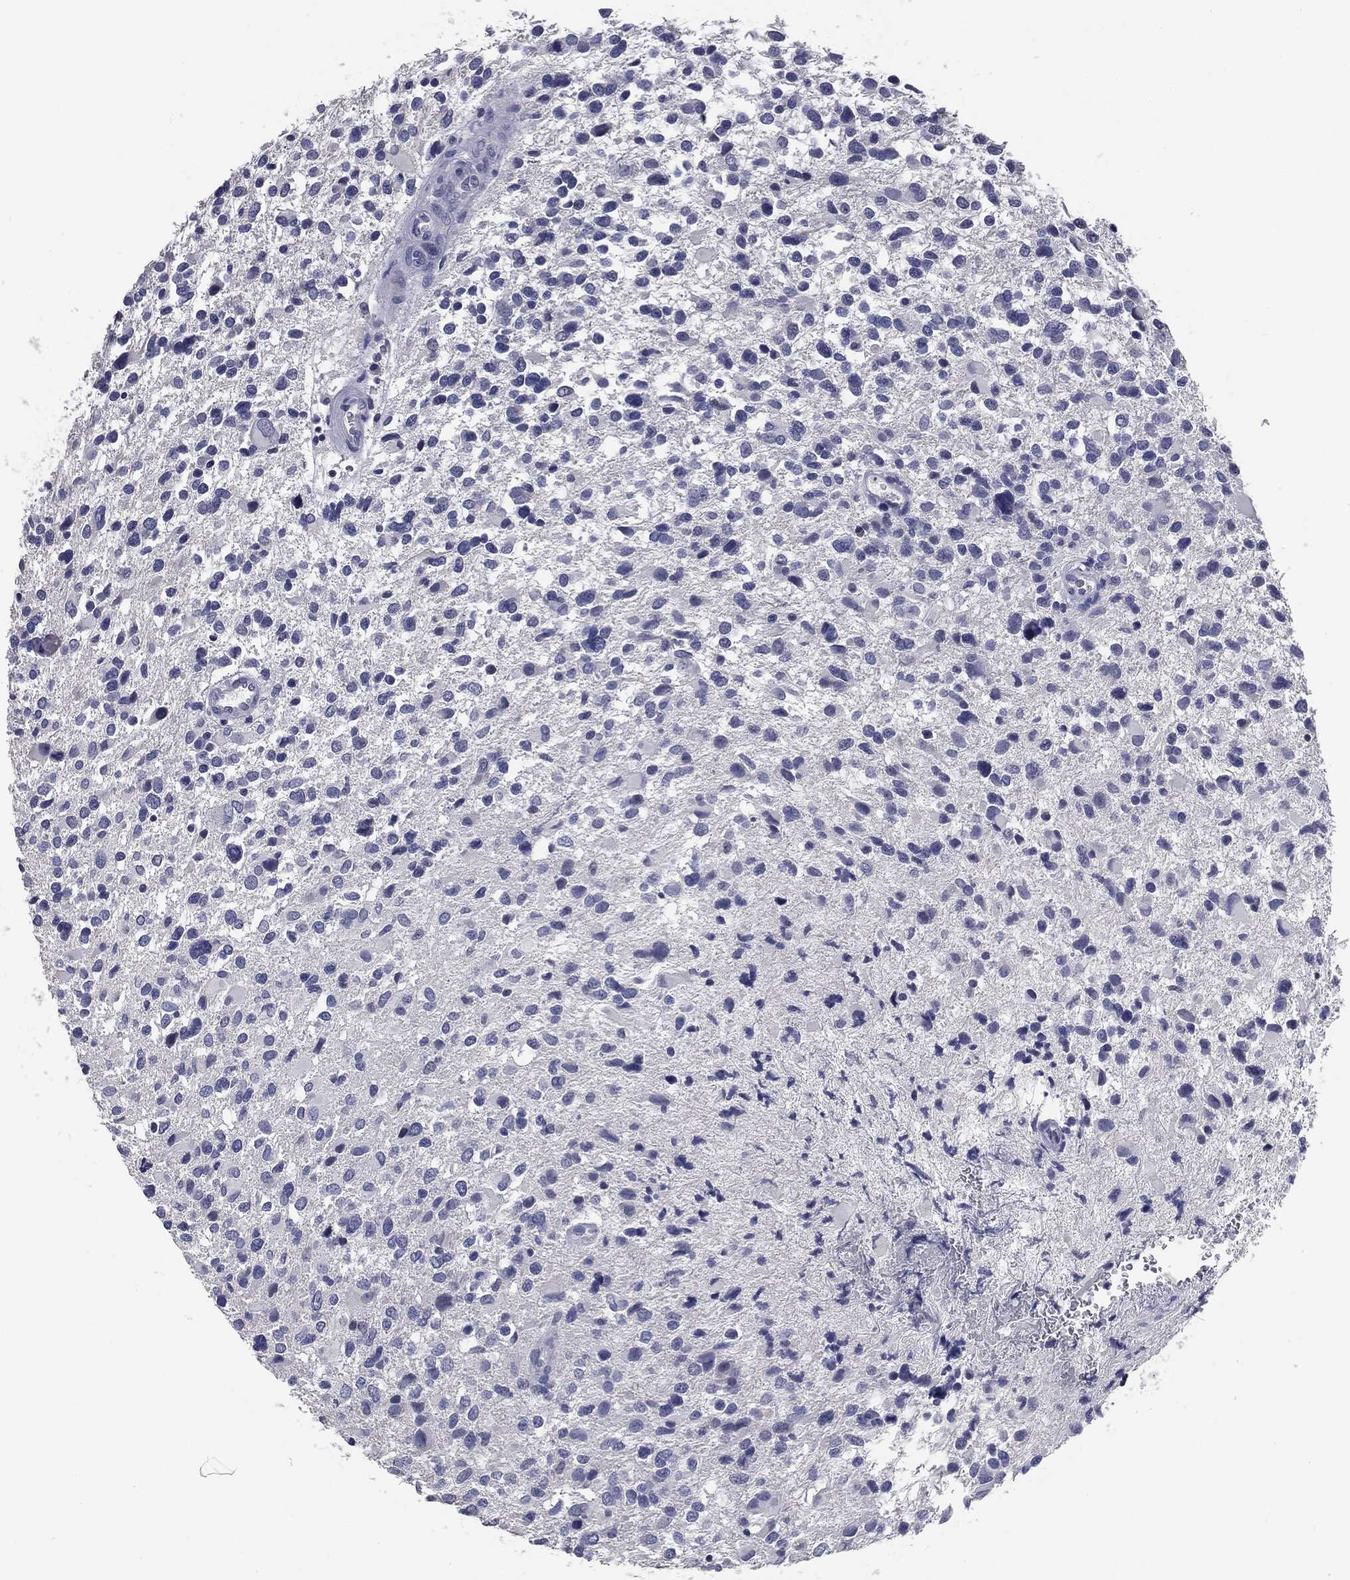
{"staining": {"intensity": "negative", "quantity": "none", "location": "none"}, "tissue": "glioma", "cell_type": "Tumor cells", "image_type": "cancer", "snomed": [{"axis": "morphology", "description": "Glioma, malignant, Low grade"}, {"axis": "topography", "description": "Brain"}], "caption": "Immunohistochemical staining of human malignant glioma (low-grade) displays no significant expression in tumor cells.", "gene": "AFP", "patient": {"sex": "female", "age": 32}}